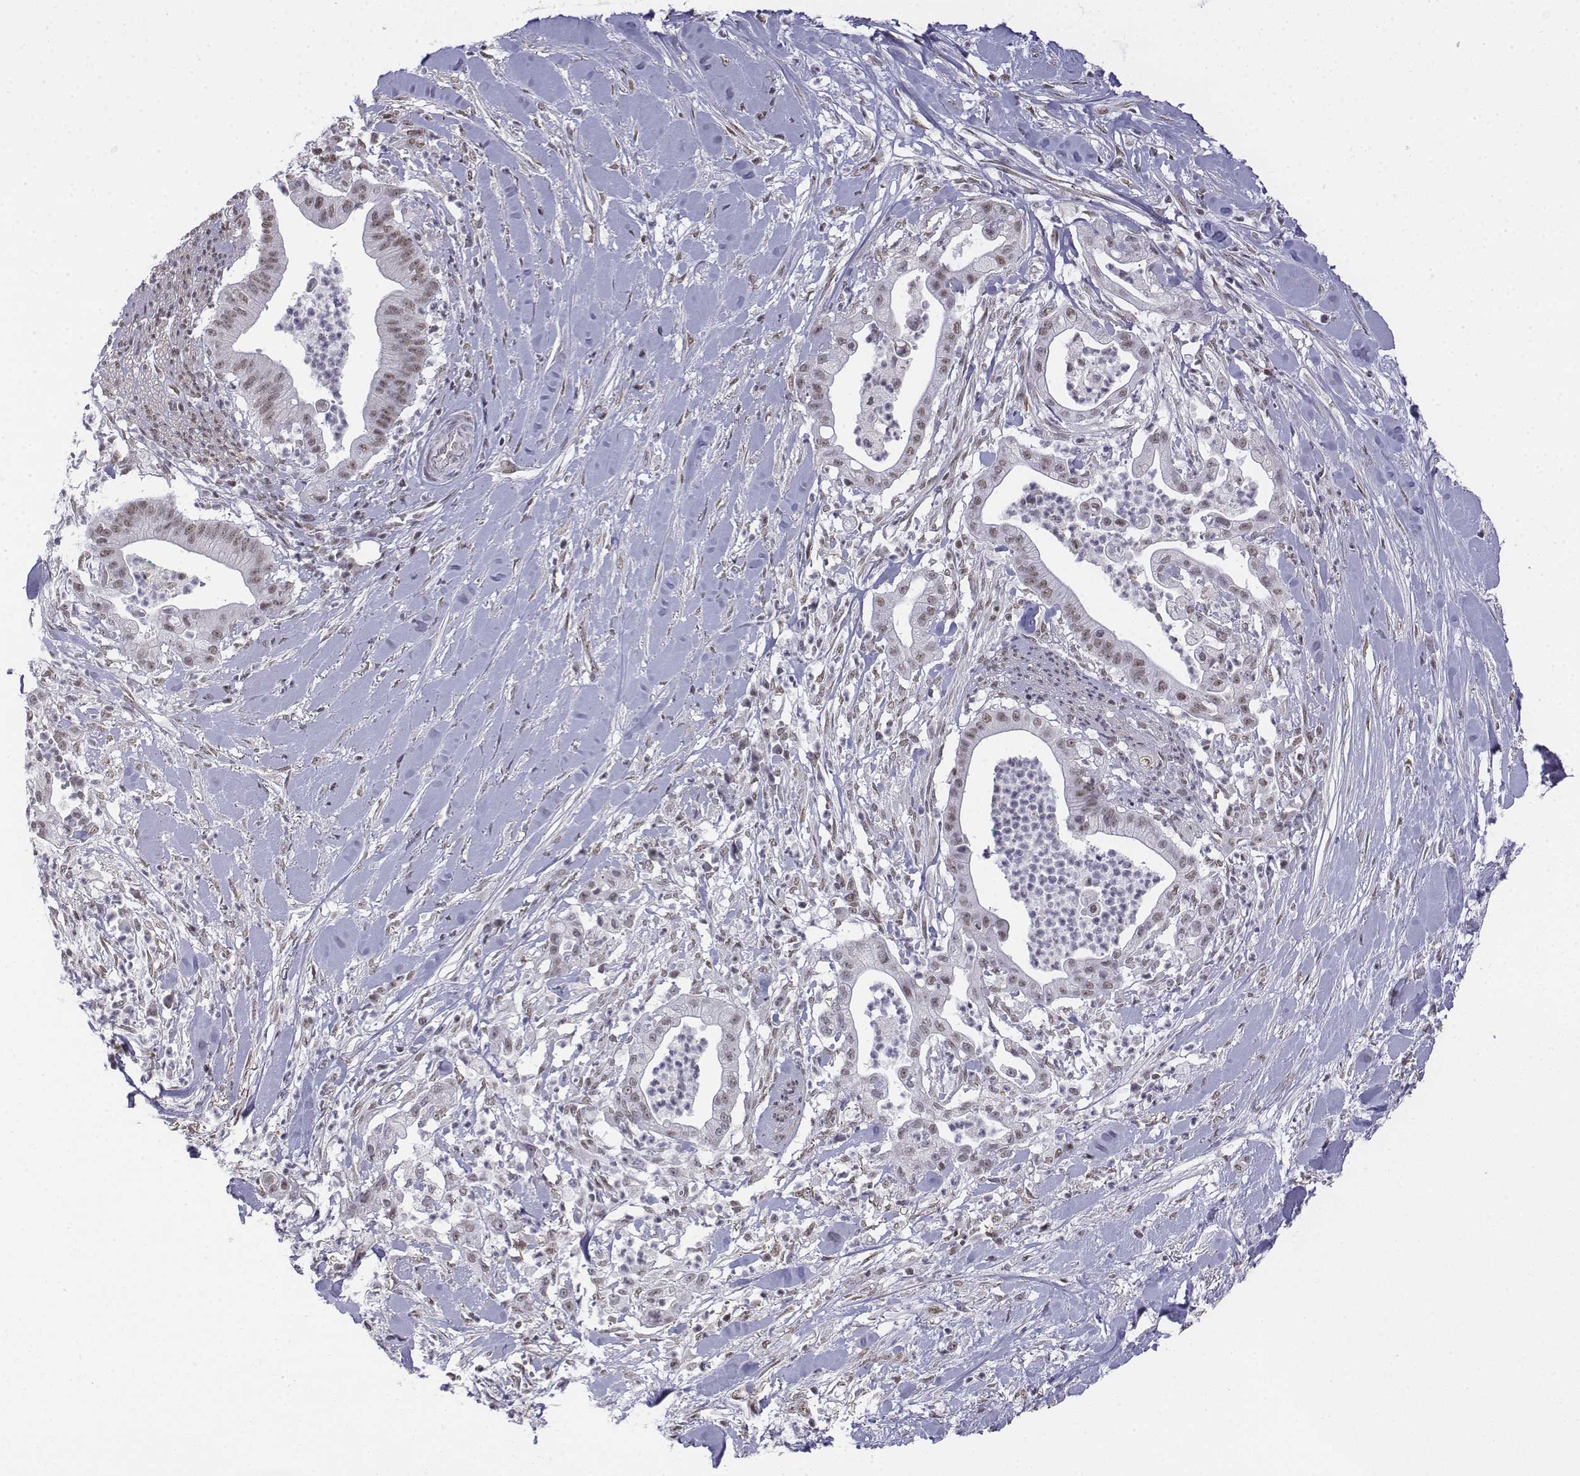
{"staining": {"intensity": "weak", "quantity": ">75%", "location": "nuclear"}, "tissue": "pancreatic cancer", "cell_type": "Tumor cells", "image_type": "cancer", "snomed": [{"axis": "morphology", "description": "Normal tissue, NOS"}, {"axis": "morphology", "description": "Adenocarcinoma, NOS"}, {"axis": "topography", "description": "Lymph node"}, {"axis": "topography", "description": "Pancreas"}], "caption": "This photomicrograph demonstrates pancreatic adenocarcinoma stained with immunohistochemistry to label a protein in brown. The nuclear of tumor cells show weak positivity for the protein. Nuclei are counter-stained blue.", "gene": "SETD1A", "patient": {"sex": "female", "age": 58}}